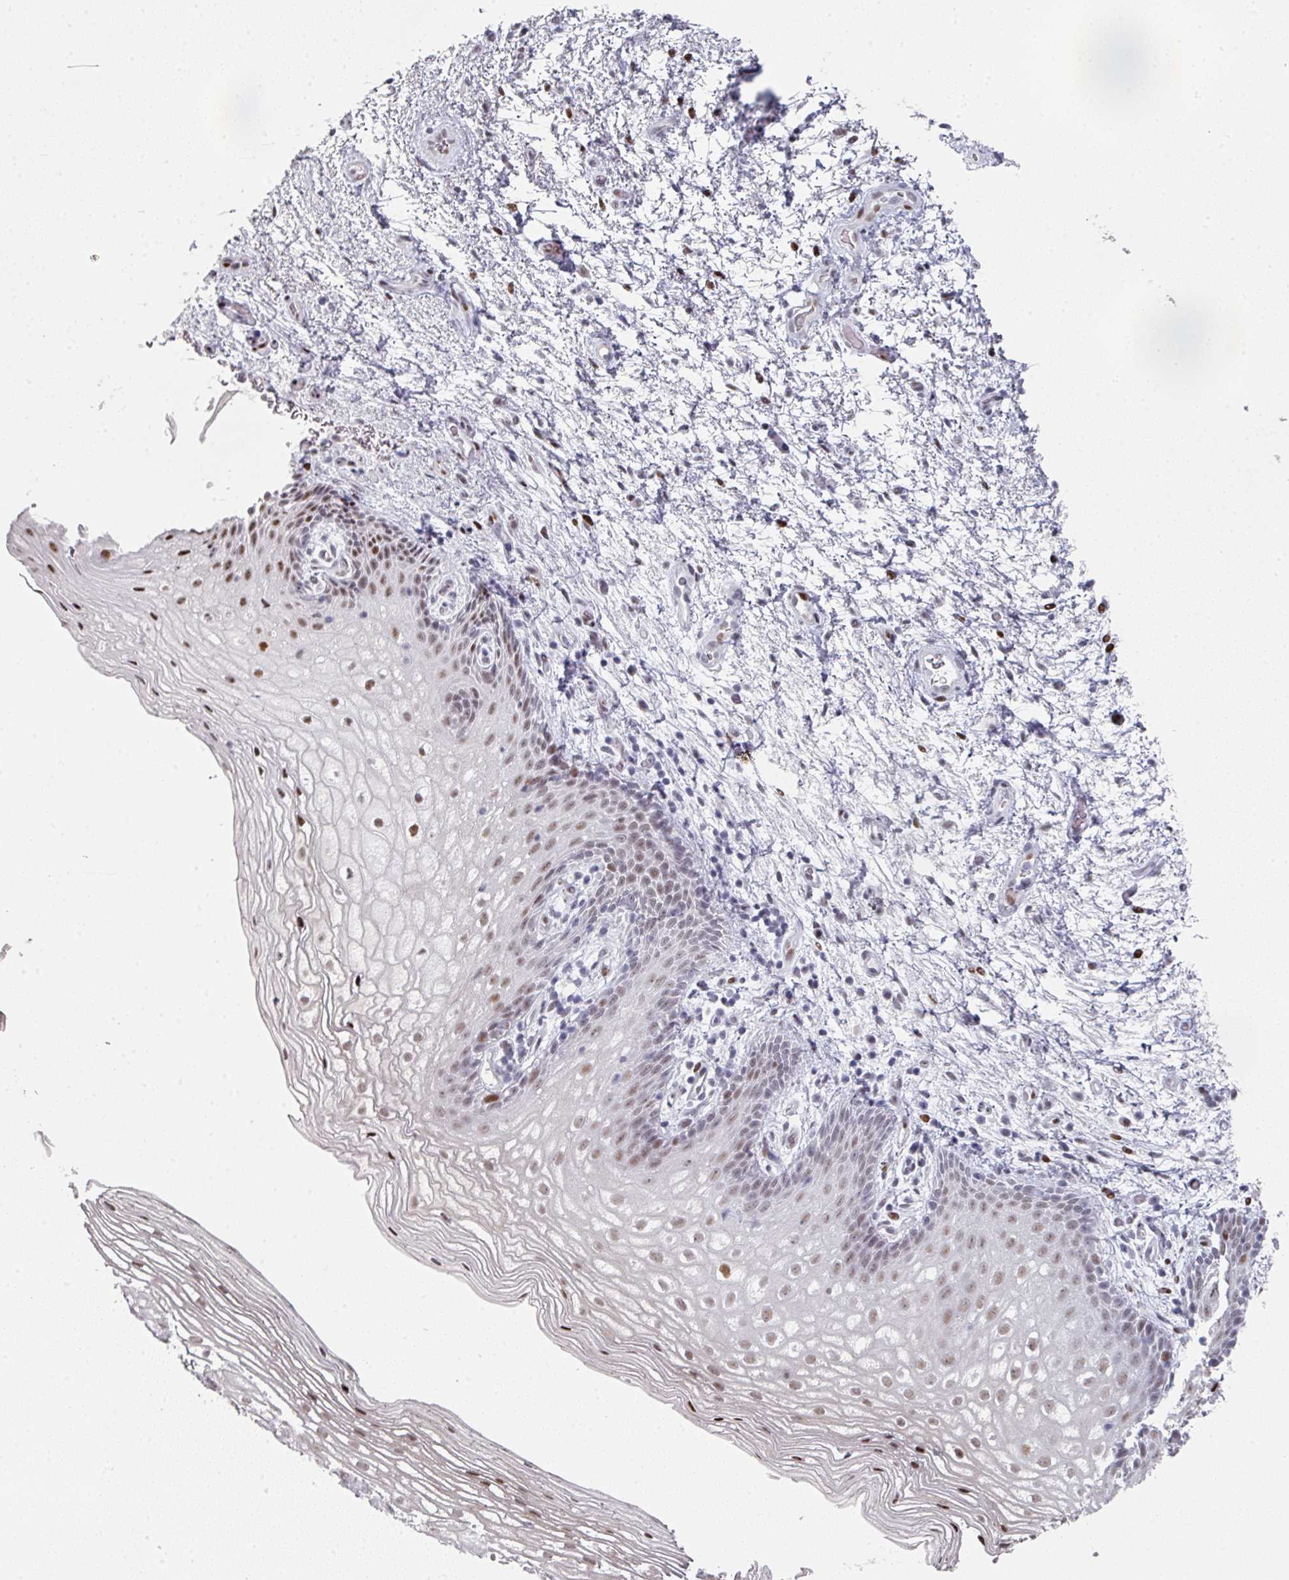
{"staining": {"intensity": "strong", "quantity": "<25%", "location": "nuclear"}, "tissue": "vagina", "cell_type": "Squamous epithelial cells", "image_type": "normal", "snomed": [{"axis": "morphology", "description": "Normal tissue, NOS"}, {"axis": "topography", "description": "Vagina"}], "caption": "Vagina stained with immunohistochemistry demonstrates strong nuclear positivity in approximately <25% of squamous epithelial cells. Immunohistochemistry (ihc) stains the protein of interest in brown and the nuclei are stained blue.", "gene": "SF3B5", "patient": {"sex": "female", "age": 47}}